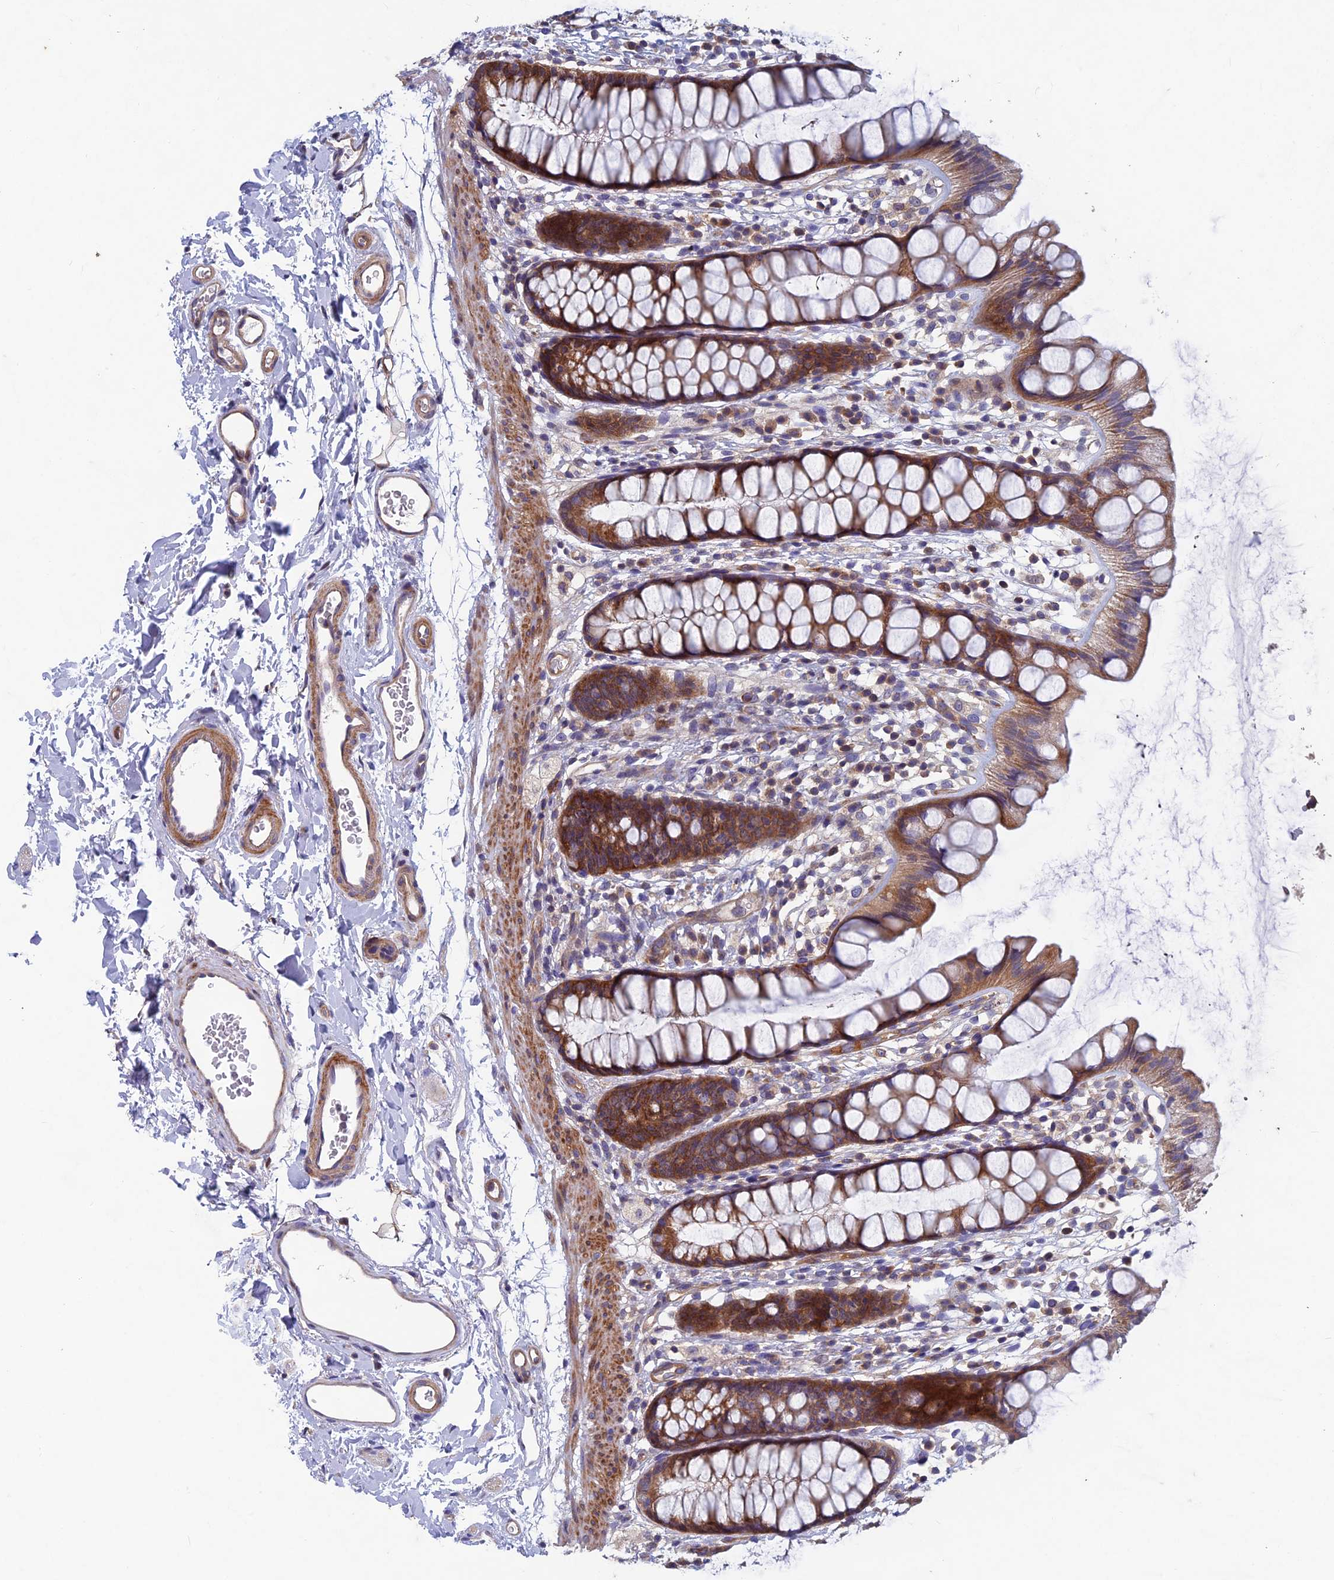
{"staining": {"intensity": "strong", "quantity": ">75%", "location": "cytoplasmic/membranous"}, "tissue": "rectum", "cell_type": "Glandular cells", "image_type": "normal", "snomed": [{"axis": "morphology", "description": "Normal tissue, NOS"}, {"axis": "topography", "description": "Rectum"}], "caption": "Immunohistochemical staining of unremarkable rectum shows >75% levels of strong cytoplasmic/membranous protein staining in about >75% of glandular cells. (DAB (3,3'-diaminobenzidine) IHC with brightfield microscopy, high magnification).", "gene": "NCAPG", "patient": {"sex": "female", "age": 65}}